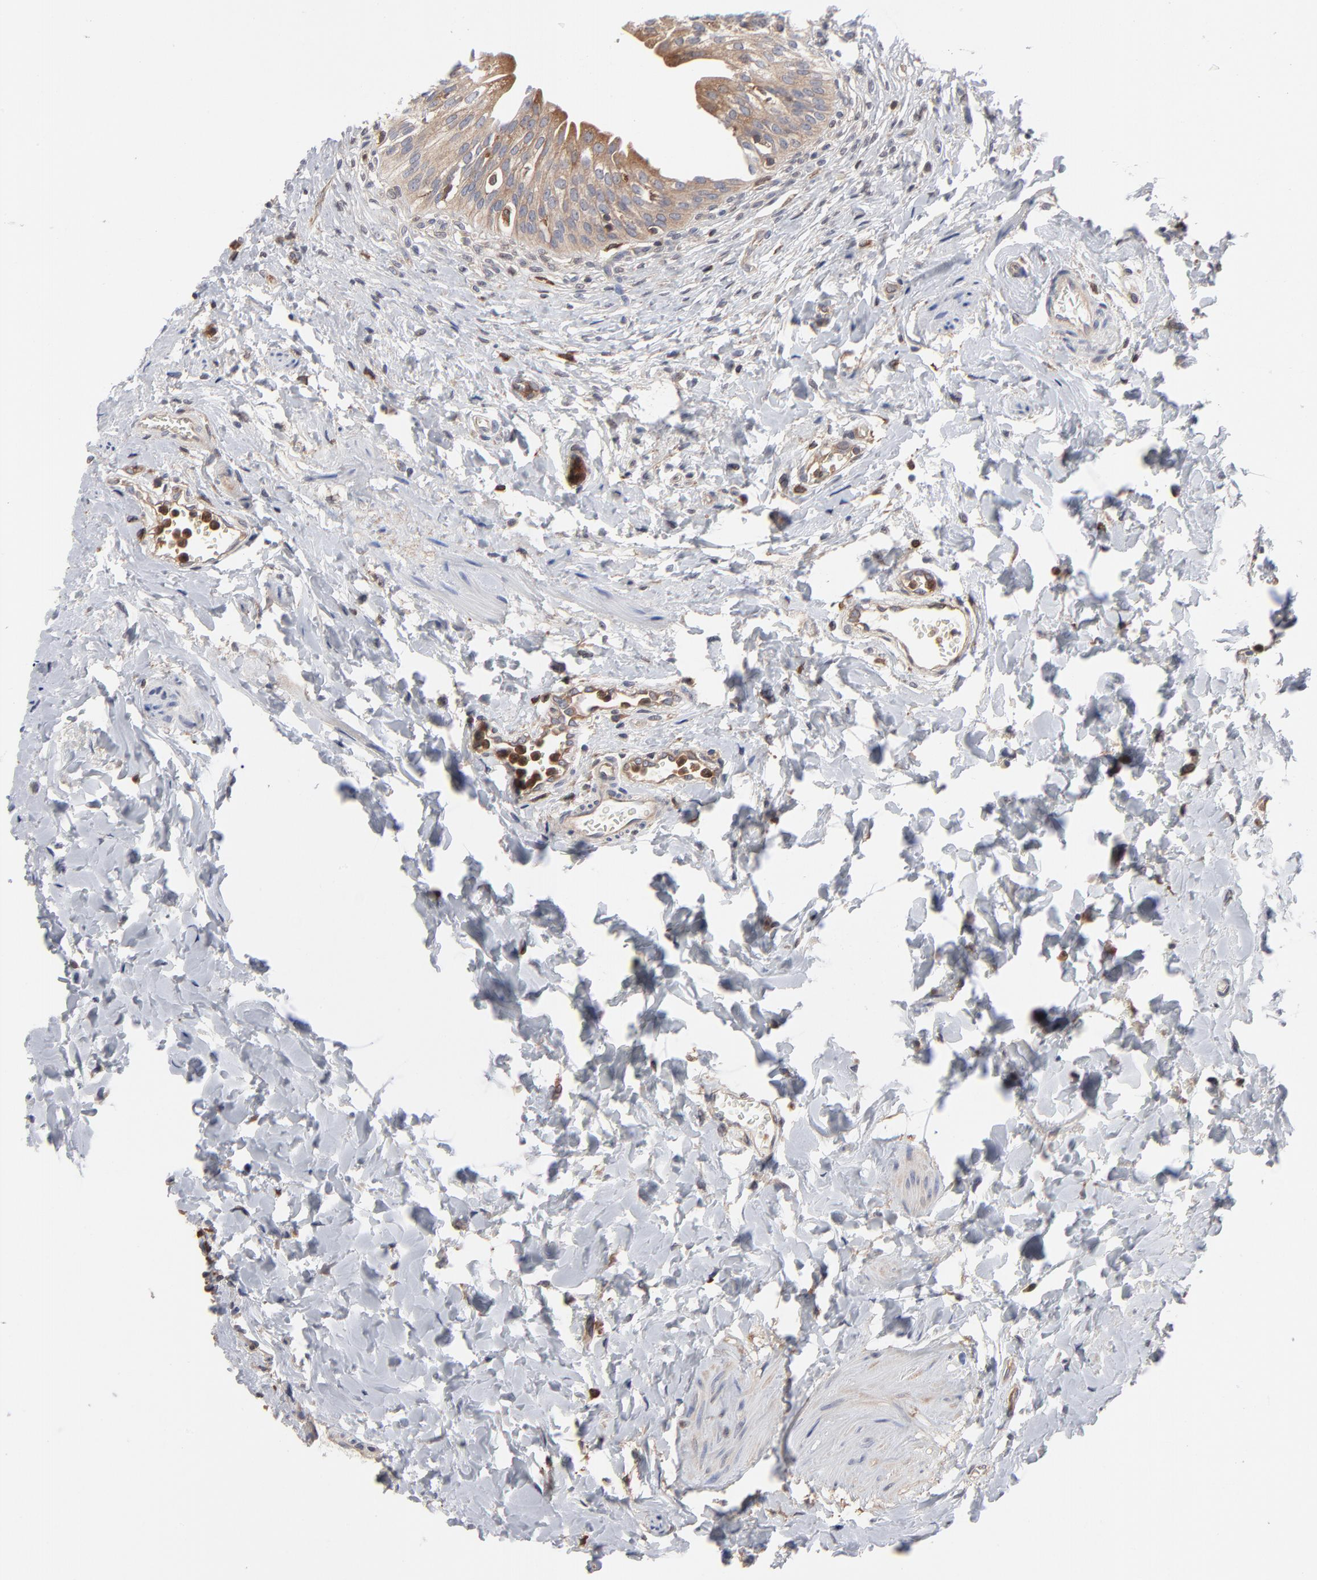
{"staining": {"intensity": "moderate", "quantity": ">75%", "location": "cytoplasmic/membranous"}, "tissue": "urinary bladder", "cell_type": "Urothelial cells", "image_type": "normal", "snomed": [{"axis": "morphology", "description": "Normal tissue, NOS"}, {"axis": "topography", "description": "Urinary bladder"}], "caption": "Unremarkable urinary bladder was stained to show a protein in brown. There is medium levels of moderate cytoplasmic/membranous positivity in approximately >75% of urothelial cells. Using DAB (3,3'-diaminobenzidine) (brown) and hematoxylin (blue) stains, captured at high magnification using brightfield microscopy.", "gene": "MAP2K1", "patient": {"sex": "female", "age": 80}}